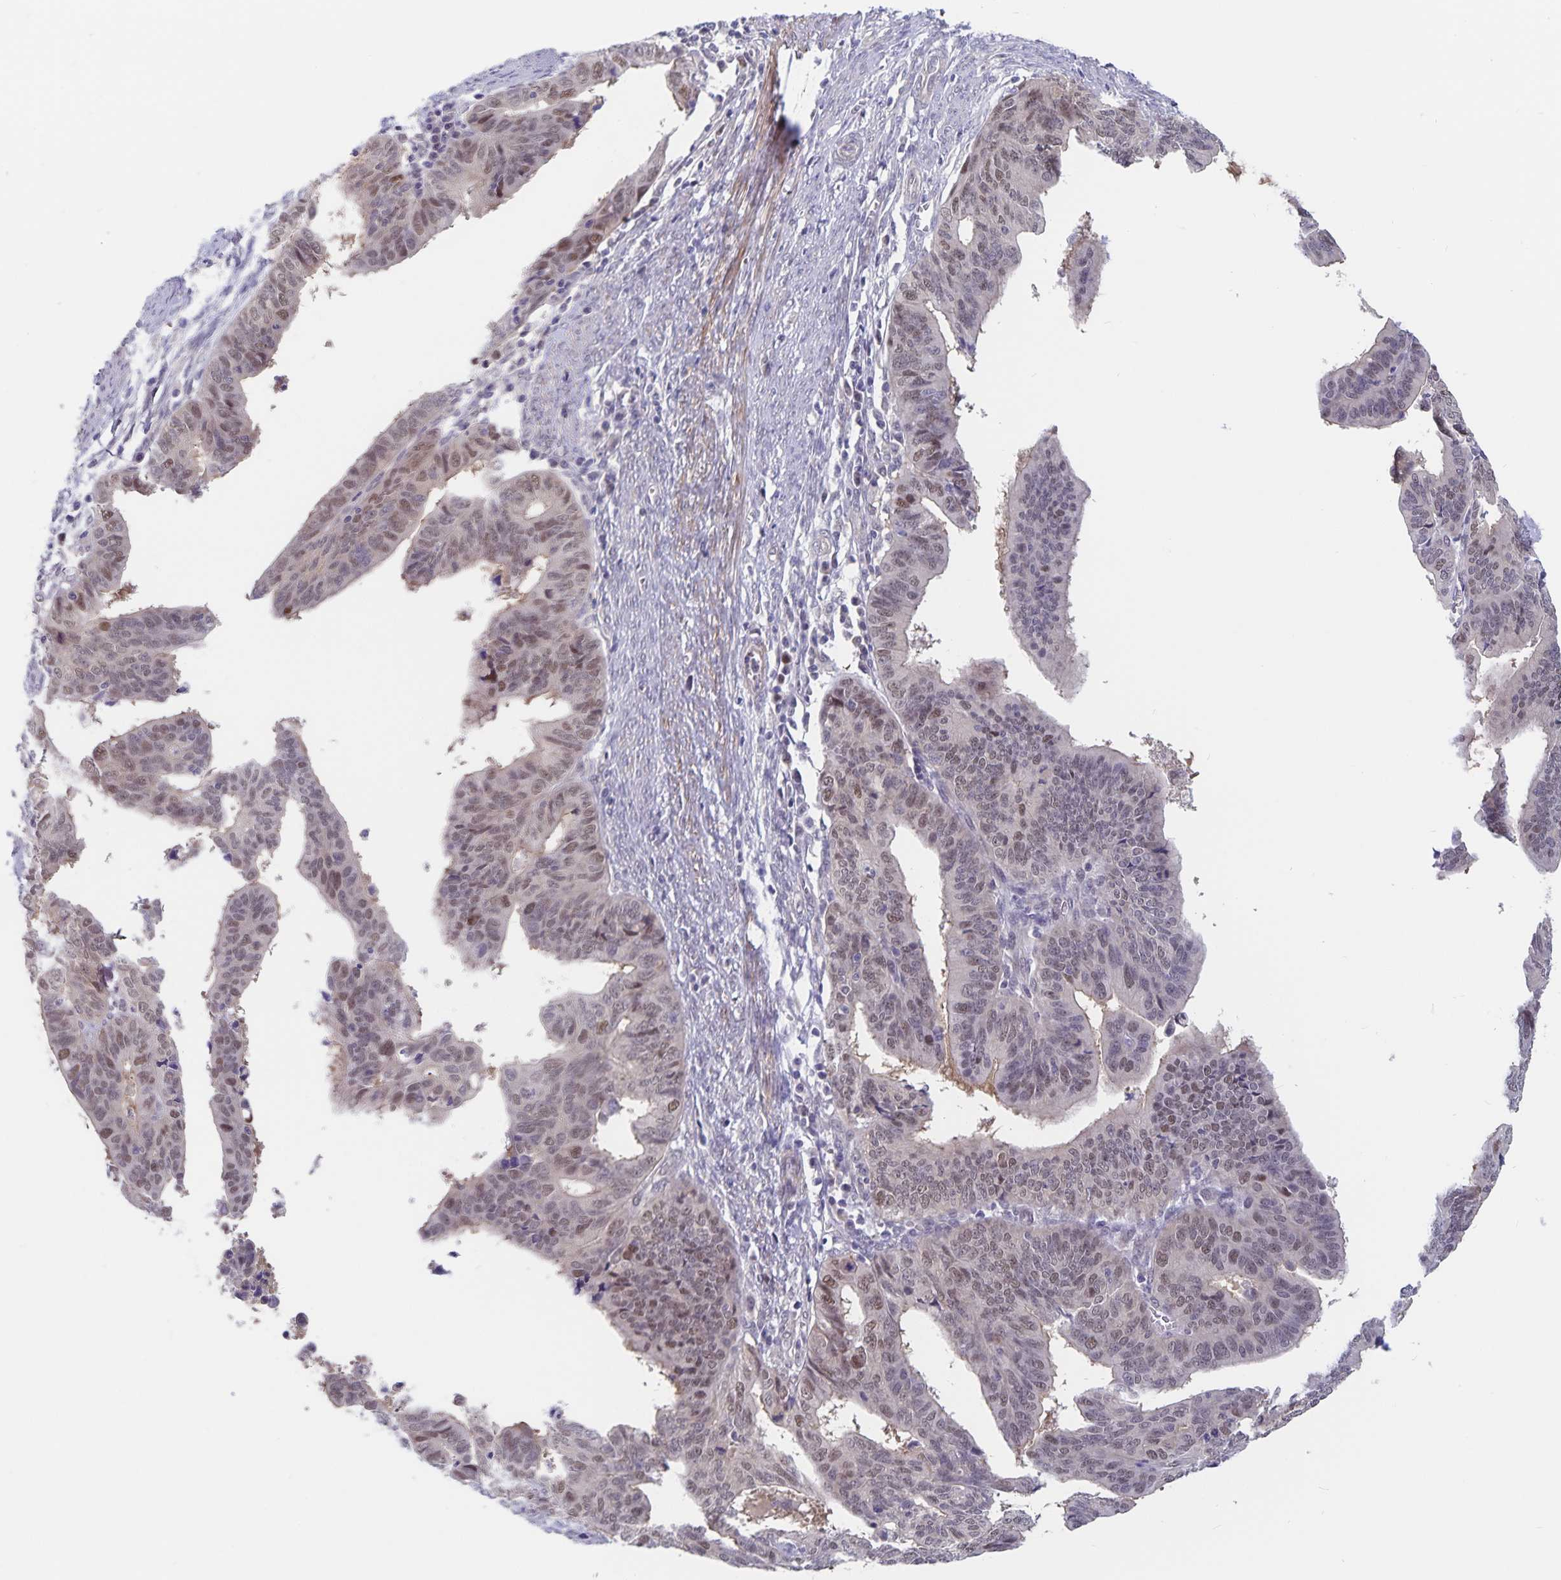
{"staining": {"intensity": "weak", "quantity": "25%-75%", "location": "nuclear"}, "tissue": "endometrial cancer", "cell_type": "Tumor cells", "image_type": "cancer", "snomed": [{"axis": "morphology", "description": "Adenocarcinoma, NOS"}, {"axis": "topography", "description": "Endometrium"}], "caption": "The immunohistochemical stain shows weak nuclear positivity in tumor cells of endometrial cancer (adenocarcinoma) tissue. (DAB (3,3'-diaminobenzidine) = brown stain, brightfield microscopy at high magnification).", "gene": "BAG6", "patient": {"sex": "female", "age": 65}}